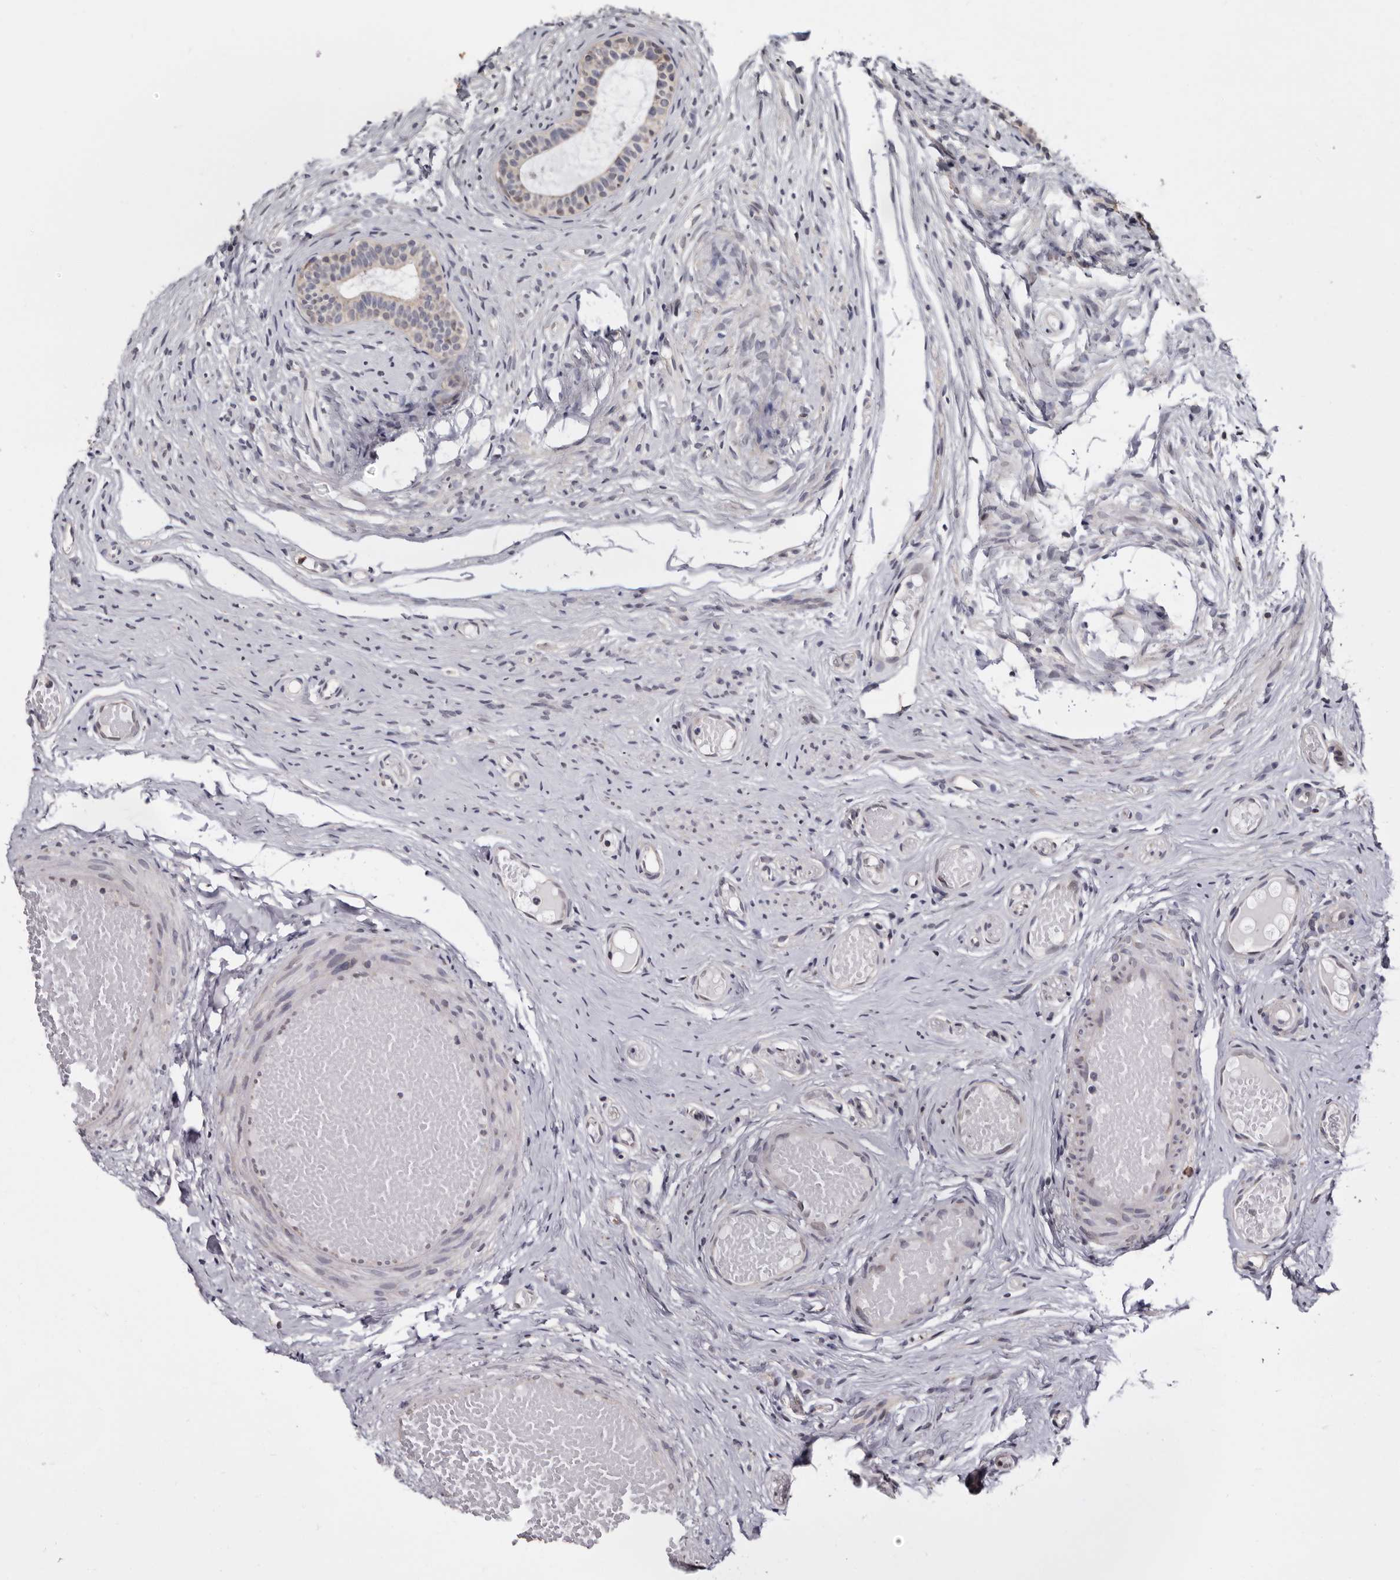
{"staining": {"intensity": "weak", "quantity": "25%-75%", "location": "cytoplasmic/membranous"}, "tissue": "epididymis", "cell_type": "Glandular cells", "image_type": "normal", "snomed": [{"axis": "morphology", "description": "Normal tissue, NOS"}, {"axis": "topography", "description": "Epididymis"}], "caption": "Weak cytoplasmic/membranous staining is appreciated in approximately 25%-75% of glandular cells in benign epididymis.", "gene": "MRPL18", "patient": {"sex": "male", "age": 9}}